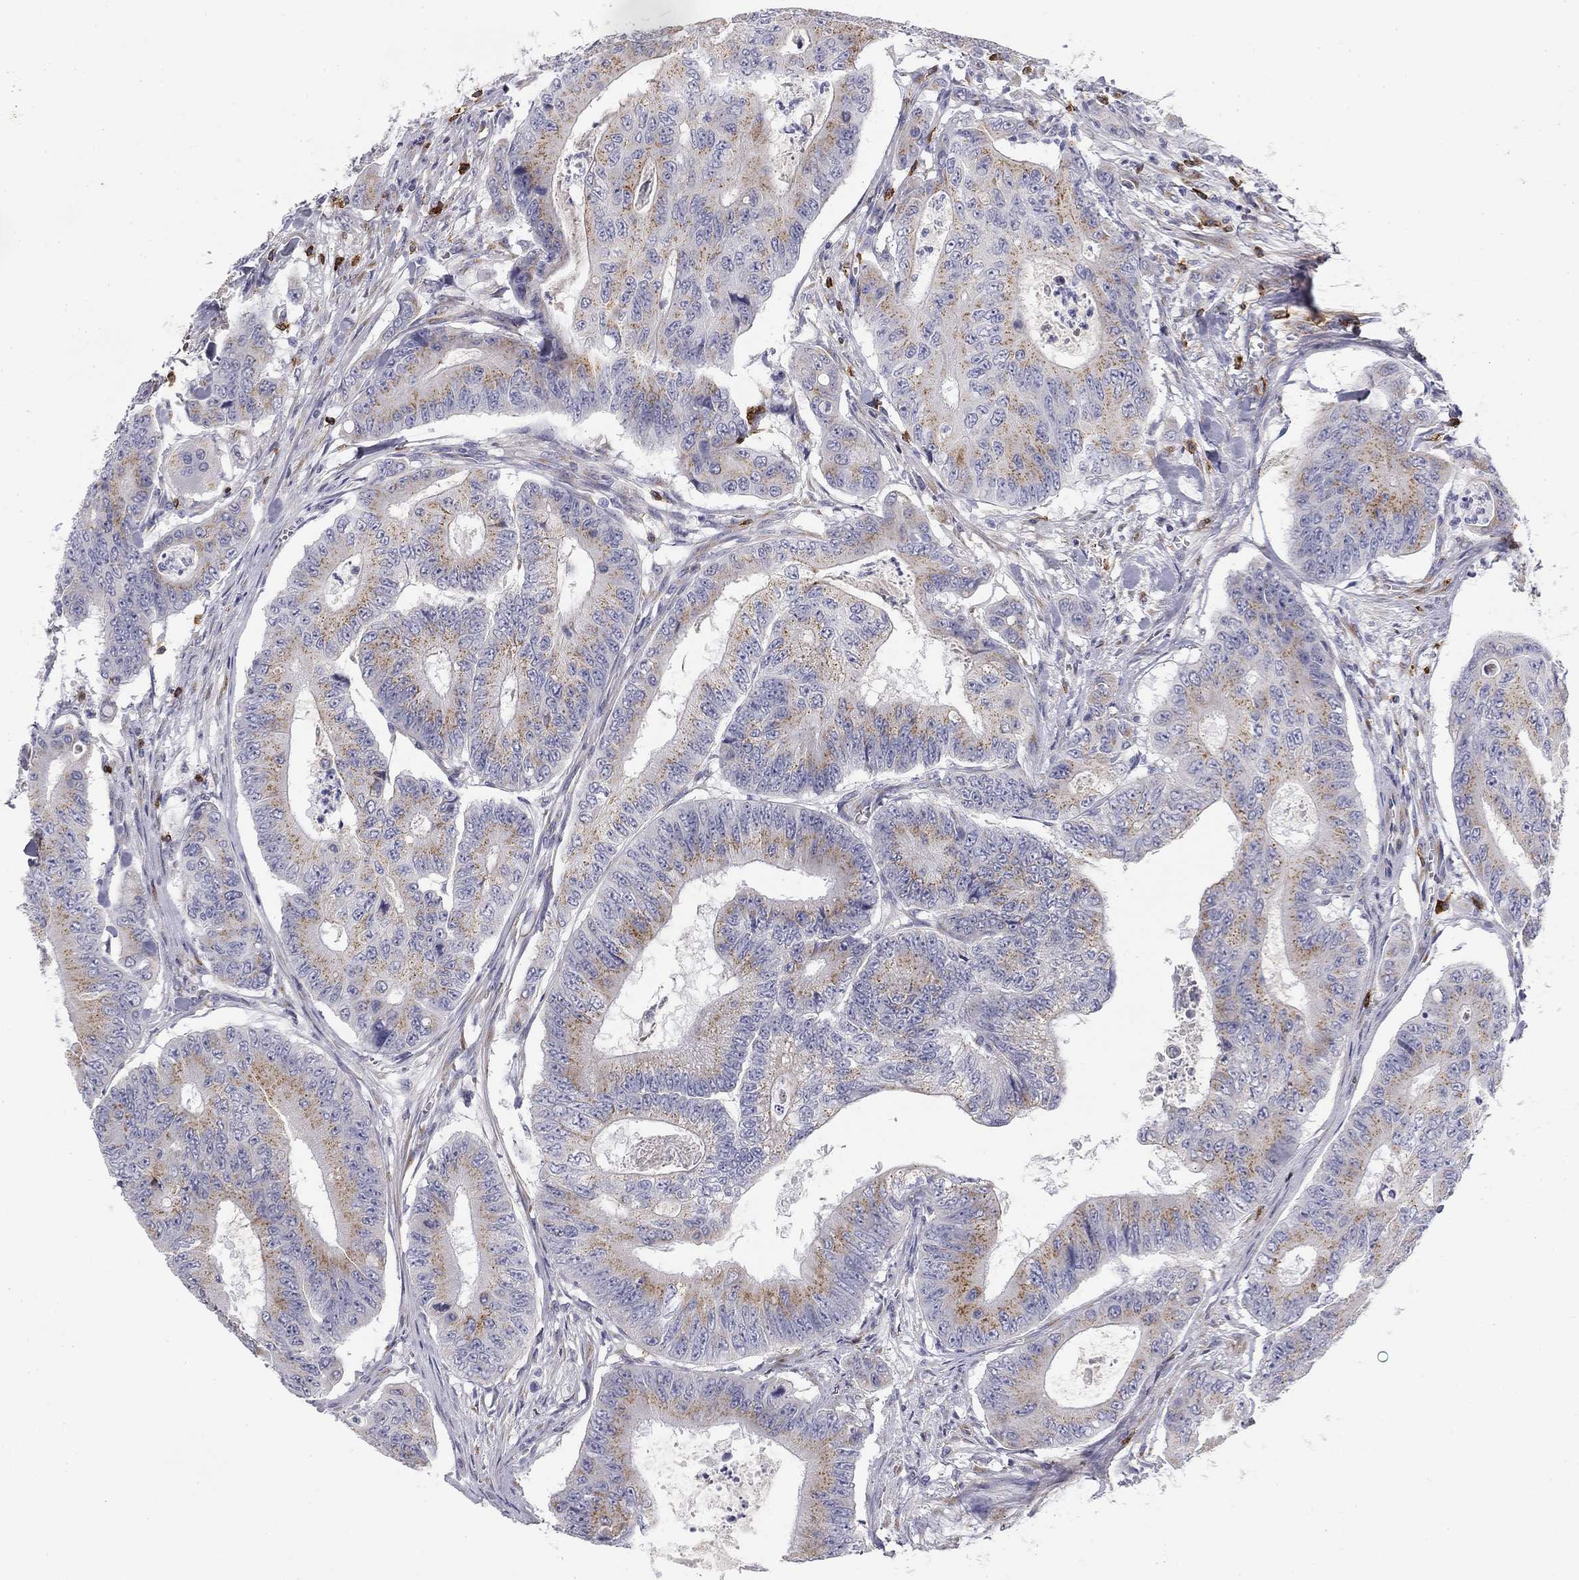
{"staining": {"intensity": "weak", "quantity": "25%-75%", "location": "cytoplasmic/membranous"}, "tissue": "colorectal cancer", "cell_type": "Tumor cells", "image_type": "cancer", "snomed": [{"axis": "morphology", "description": "Adenocarcinoma, NOS"}, {"axis": "topography", "description": "Colon"}], "caption": "An image of colorectal cancer stained for a protein exhibits weak cytoplasmic/membranous brown staining in tumor cells. The staining is performed using DAB (3,3'-diaminobenzidine) brown chromogen to label protein expression. The nuclei are counter-stained blue using hematoxylin.", "gene": "TRAT1", "patient": {"sex": "female", "age": 48}}